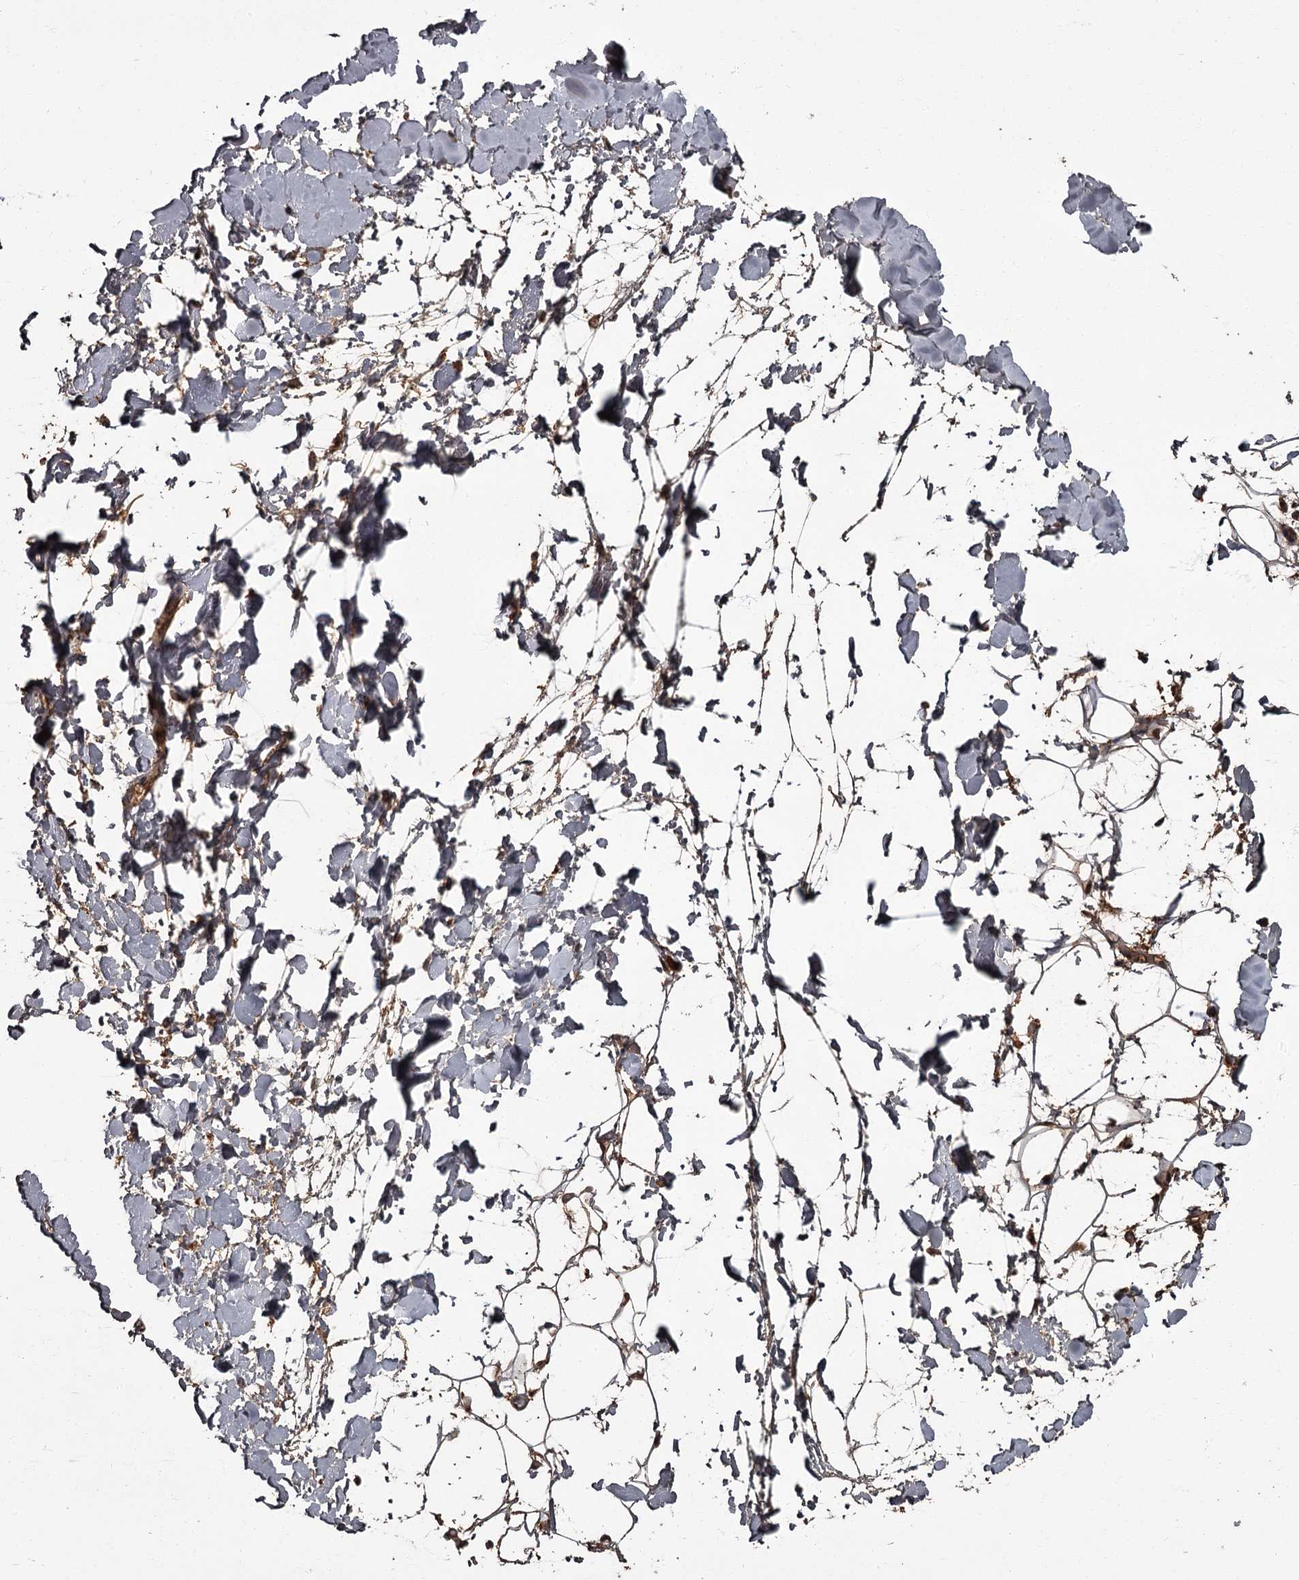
{"staining": {"intensity": "strong", "quantity": ">75%", "location": "cytoplasmic/membranous"}, "tissue": "adipose tissue", "cell_type": "Adipocytes", "image_type": "normal", "snomed": [{"axis": "morphology", "description": "Normal tissue, NOS"}, {"axis": "topography", "description": "Breast"}], "caption": "A high-resolution photomicrograph shows immunohistochemistry (IHC) staining of normal adipose tissue, which demonstrates strong cytoplasmic/membranous positivity in approximately >75% of adipocytes. Using DAB (brown) and hematoxylin (blue) stains, captured at high magnification using brightfield microscopy.", "gene": "THAP9", "patient": {"sex": "female", "age": 26}}